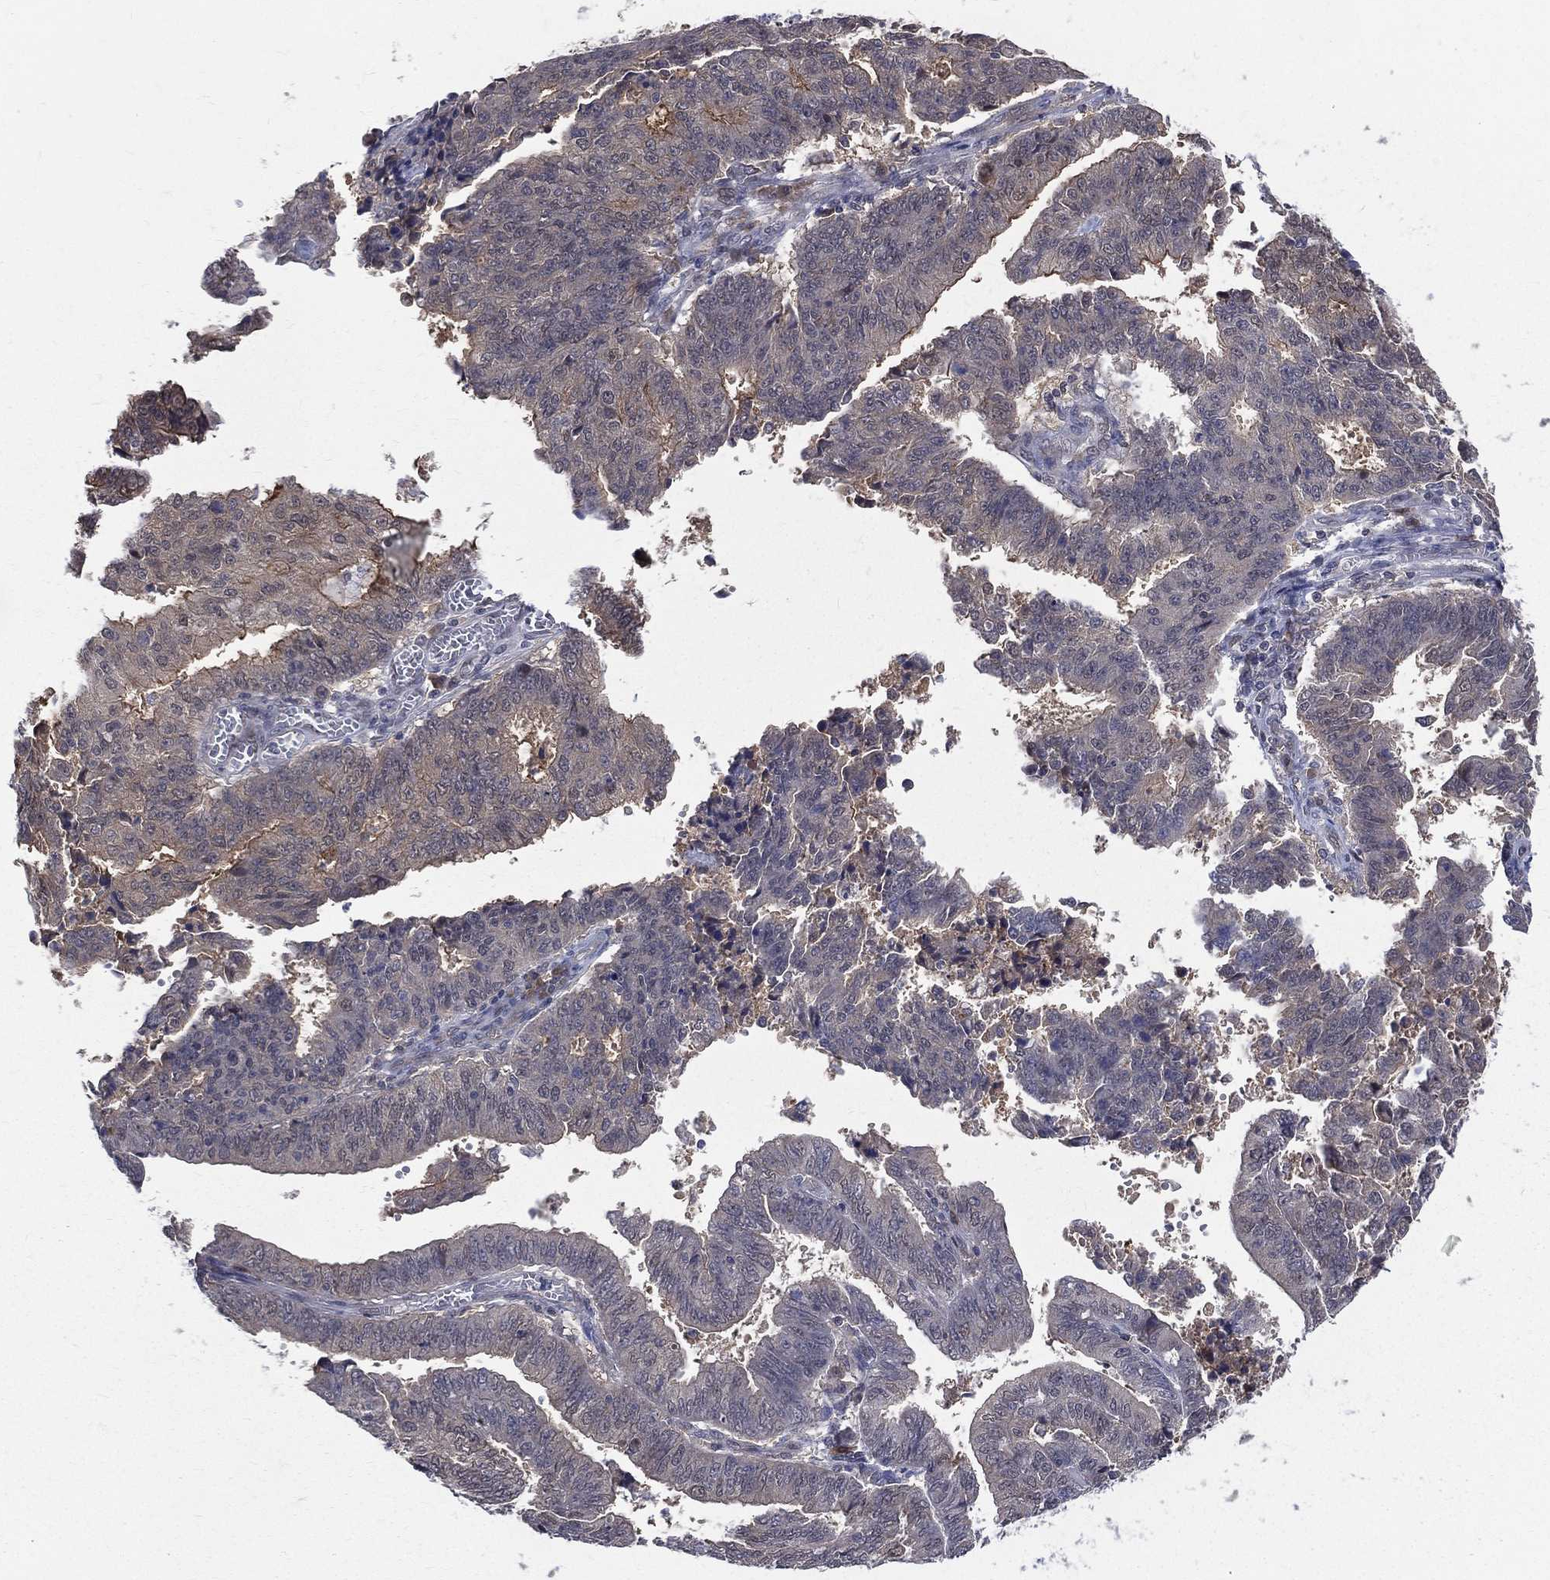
{"staining": {"intensity": "negative", "quantity": "none", "location": "none"}, "tissue": "endometrial cancer", "cell_type": "Tumor cells", "image_type": "cancer", "snomed": [{"axis": "morphology", "description": "Adenocarcinoma, NOS"}, {"axis": "topography", "description": "Endometrium"}], "caption": "IHC of endometrial cancer (adenocarcinoma) demonstrates no staining in tumor cells. Brightfield microscopy of immunohistochemistry stained with DAB (brown) and hematoxylin (blue), captured at high magnification.", "gene": "DLG4", "patient": {"sex": "female", "age": 82}}